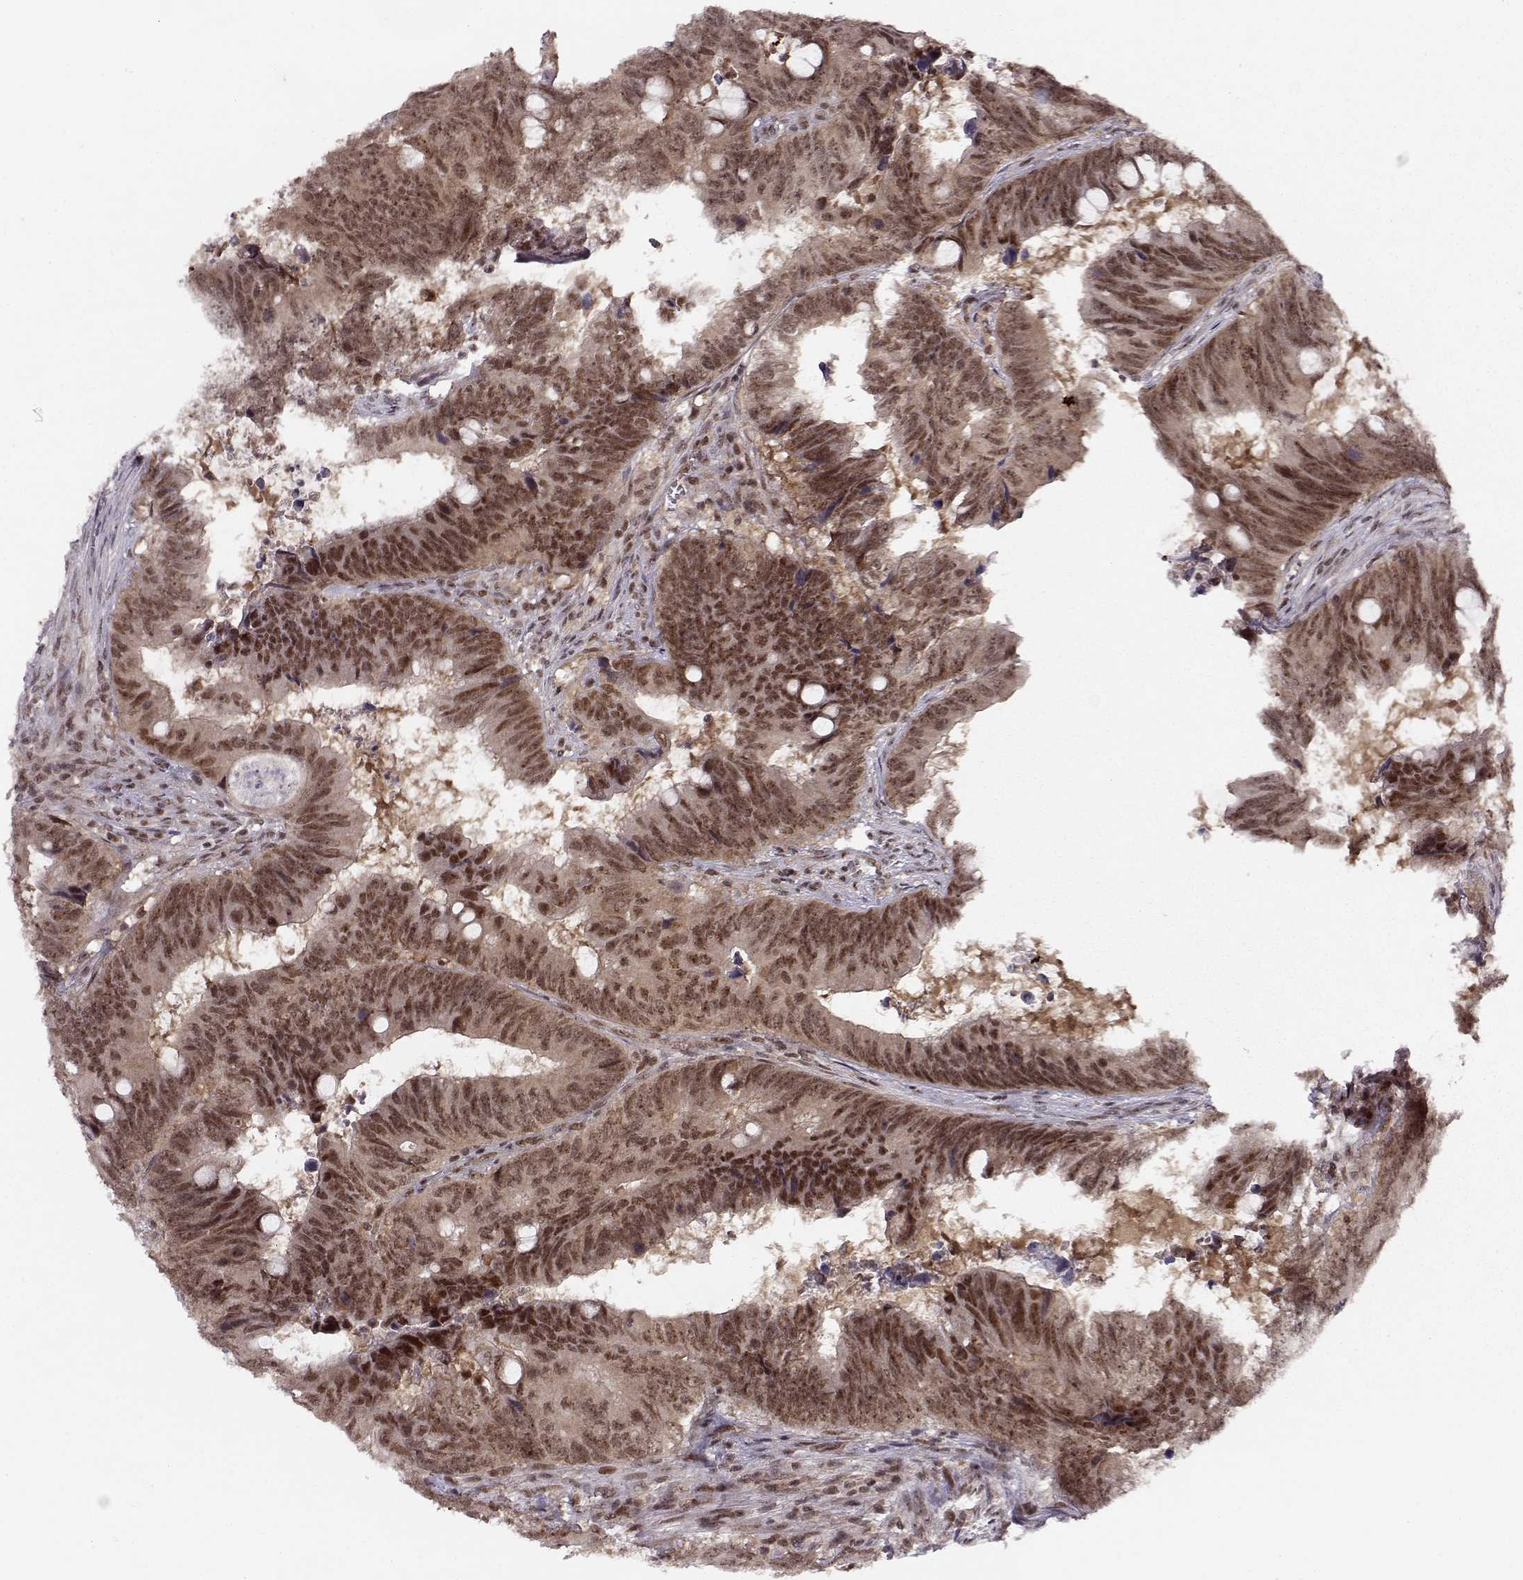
{"staining": {"intensity": "moderate", "quantity": ">75%", "location": "cytoplasmic/membranous,nuclear"}, "tissue": "colorectal cancer", "cell_type": "Tumor cells", "image_type": "cancer", "snomed": [{"axis": "morphology", "description": "Adenocarcinoma, NOS"}, {"axis": "topography", "description": "Colon"}], "caption": "Immunohistochemical staining of human colorectal cancer (adenocarcinoma) demonstrates medium levels of moderate cytoplasmic/membranous and nuclear protein expression in approximately >75% of tumor cells. The protein is stained brown, and the nuclei are stained in blue (DAB (3,3'-diaminobenzidine) IHC with brightfield microscopy, high magnification).", "gene": "CSNK2A1", "patient": {"sex": "female", "age": 82}}